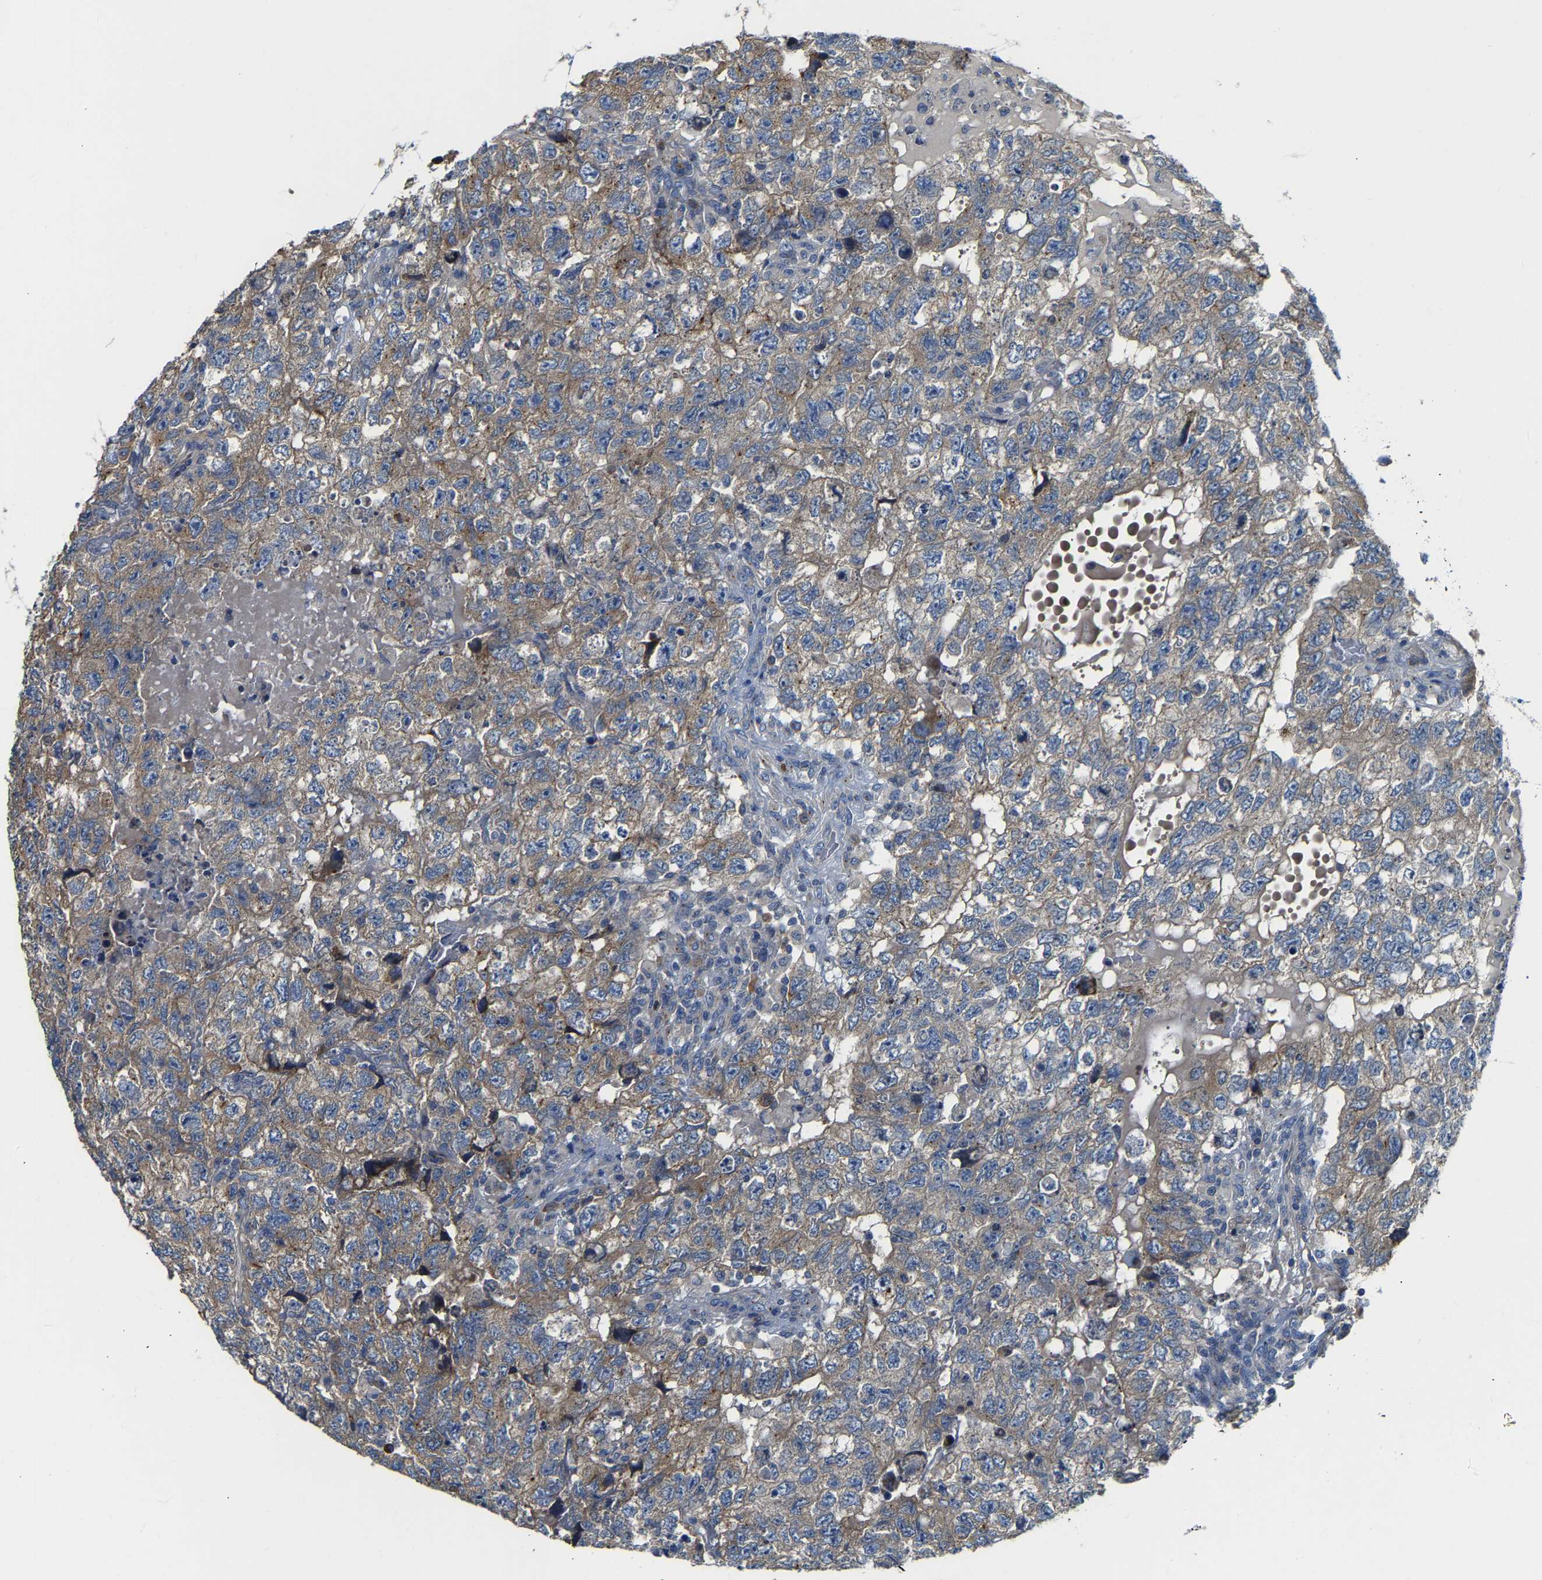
{"staining": {"intensity": "moderate", "quantity": "<25%", "location": "cytoplasmic/membranous"}, "tissue": "testis cancer", "cell_type": "Tumor cells", "image_type": "cancer", "snomed": [{"axis": "morphology", "description": "Carcinoma, Embryonal, NOS"}, {"axis": "topography", "description": "Testis"}], "caption": "A brown stain highlights moderate cytoplasmic/membranous staining of a protein in human embryonal carcinoma (testis) tumor cells.", "gene": "PCNT", "patient": {"sex": "male", "age": 36}}